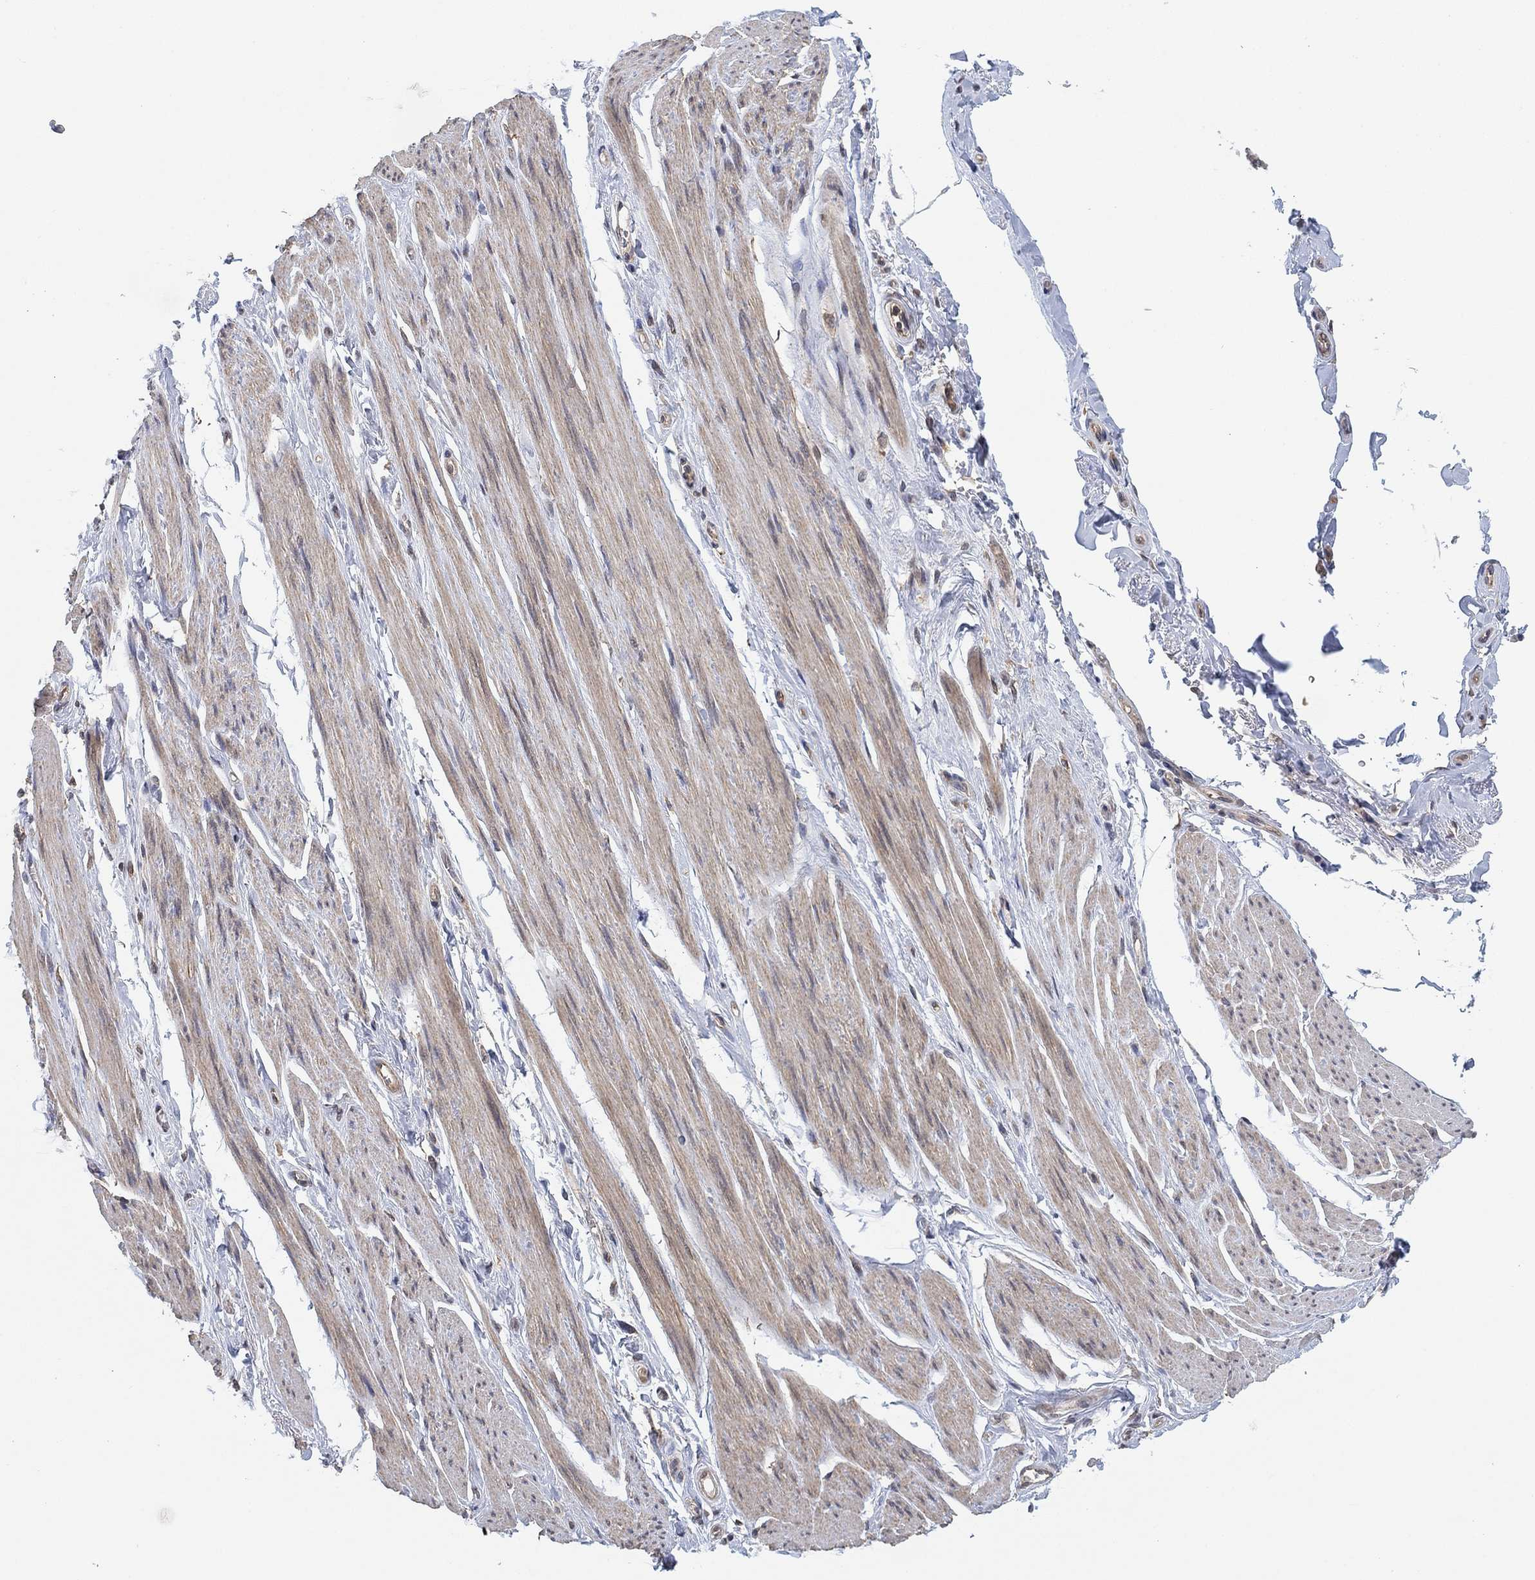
{"staining": {"intensity": "moderate", "quantity": "25%-75%", "location": "cytoplasmic/membranous"}, "tissue": "skeletal muscle", "cell_type": "Myocytes", "image_type": "normal", "snomed": [{"axis": "morphology", "description": "Normal tissue, NOS"}, {"axis": "topography", "description": "Skeletal muscle"}, {"axis": "topography", "description": "Anal"}, {"axis": "topography", "description": "Peripheral nerve tissue"}], "caption": "Myocytes display moderate cytoplasmic/membranous staining in about 25%-75% of cells in normal skeletal muscle. (brown staining indicates protein expression, while blue staining denotes nuclei).", "gene": "CCDC43", "patient": {"sex": "male", "age": 53}}